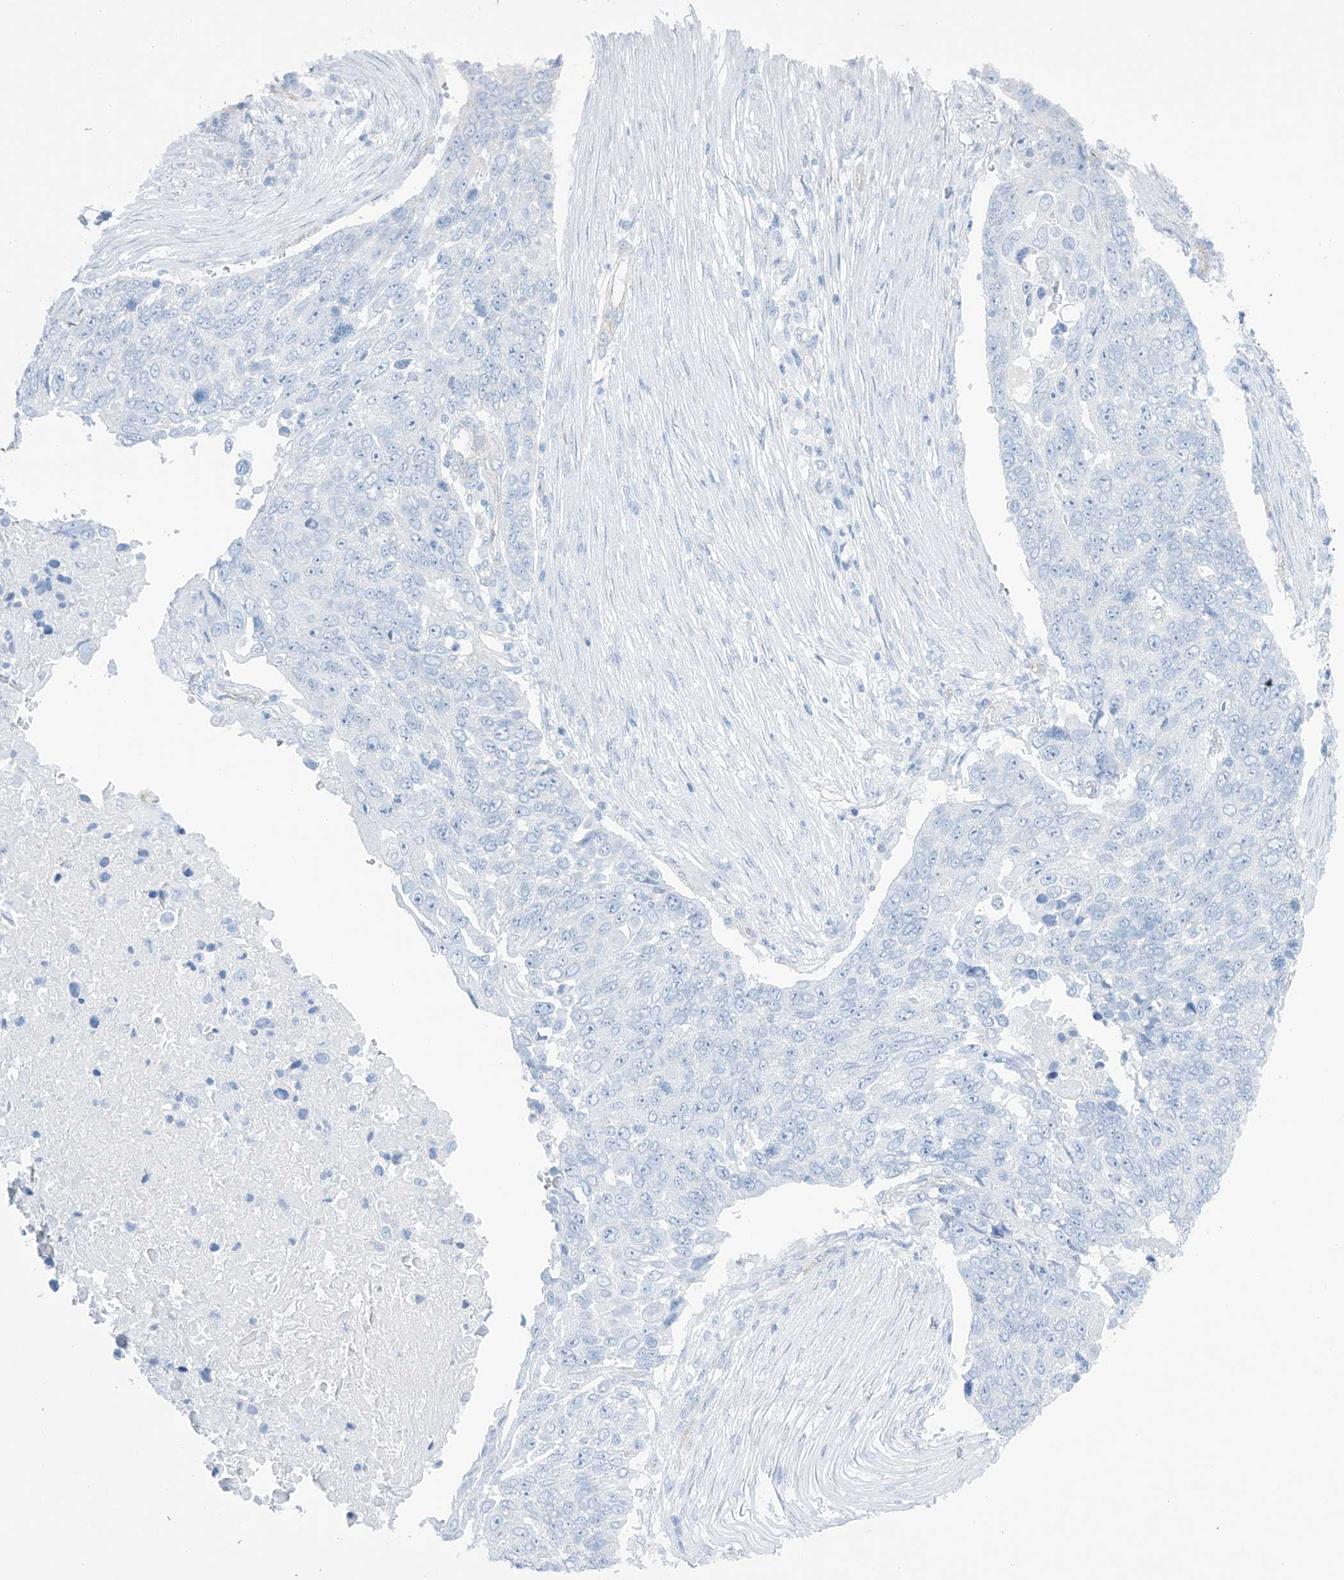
{"staining": {"intensity": "negative", "quantity": "none", "location": "none"}, "tissue": "lung cancer", "cell_type": "Tumor cells", "image_type": "cancer", "snomed": [{"axis": "morphology", "description": "Squamous cell carcinoma, NOS"}, {"axis": "topography", "description": "Lung"}], "caption": "Immunohistochemistry of human lung cancer shows no expression in tumor cells.", "gene": "MAGI1", "patient": {"sex": "male", "age": 66}}